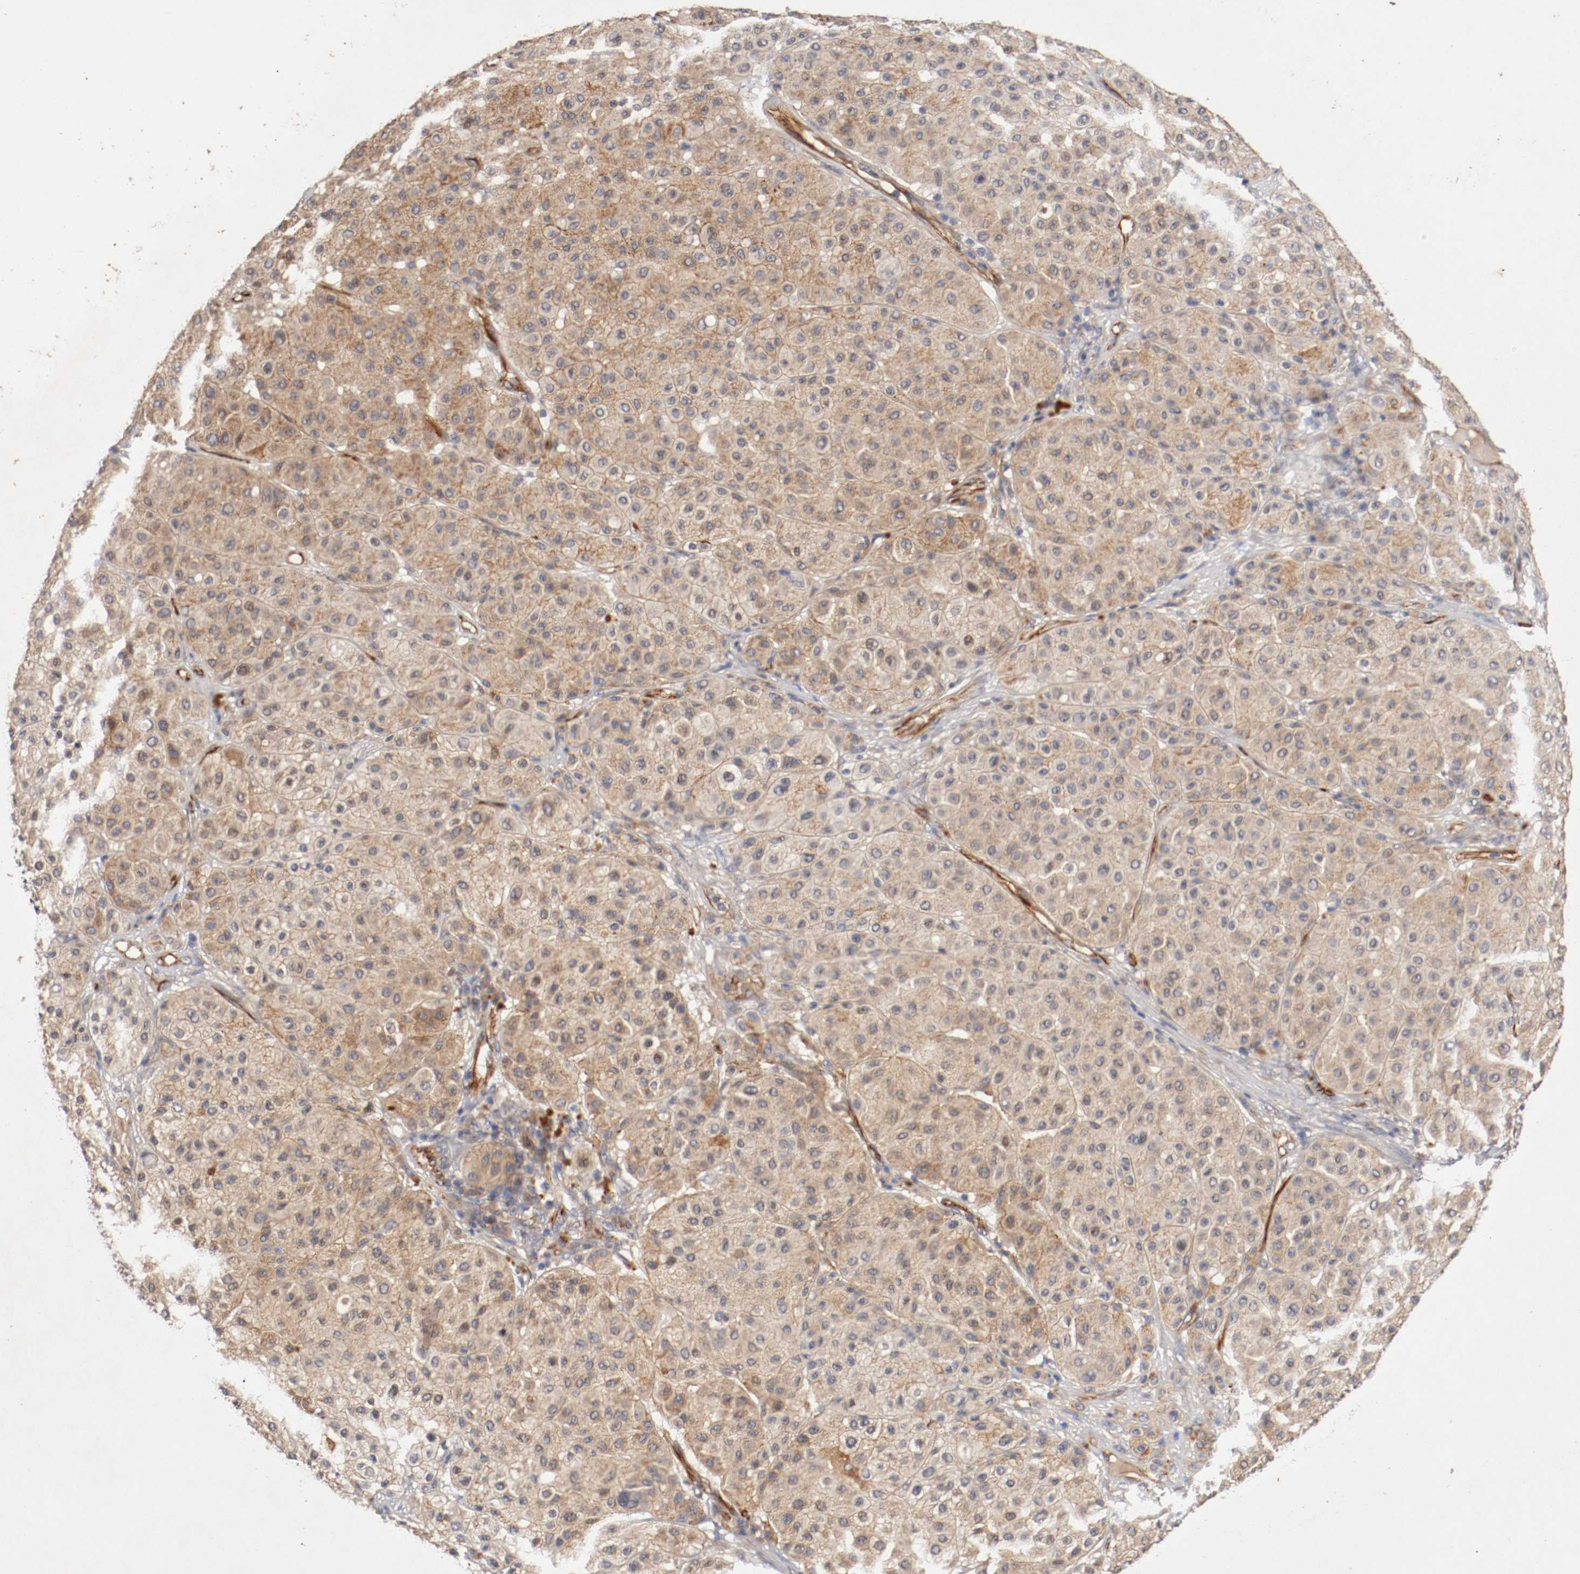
{"staining": {"intensity": "moderate", "quantity": ">75%", "location": "cytoplasmic/membranous"}, "tissue": "melanoma", "cell_type": "Tumor cells", "image_type": "cancer", "snomed": [{"axis": "morphology", "description": "Normal tissue, NOS"}, {"axis": "morphology", "description": "Malignant melanoma, Metastatic site"}, {"axis": "topography", "description": "Skin"}], "caption": "DAB immunohistochemical staining of melanoma exhibits moderate cytoplasmic/membranous protein positivity in approximately >75% of tumor cells.", "gene": "TYK2", "patient": {"sex": "male", "age": 41}}